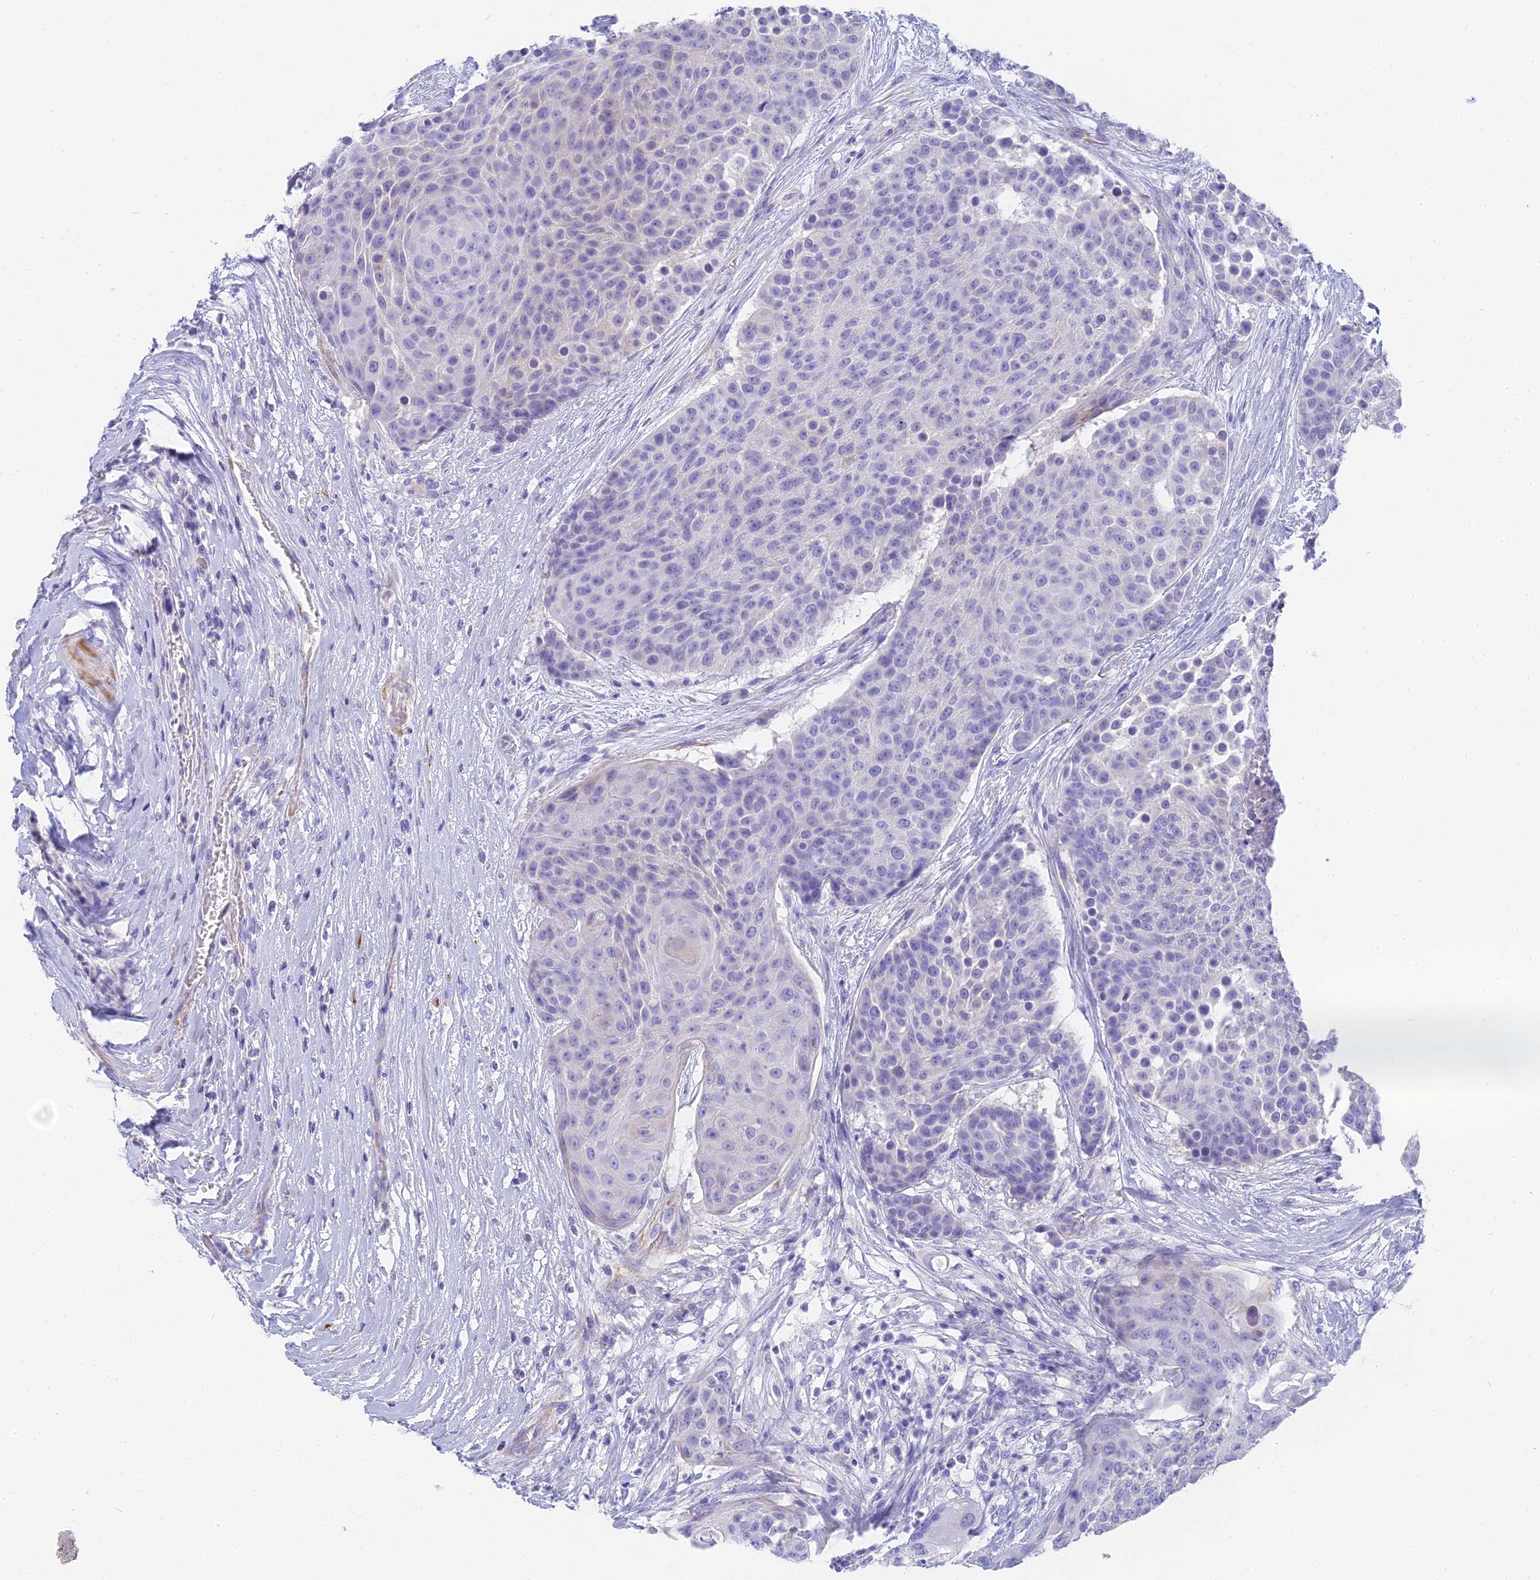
{"staining": {"intensity": "negative", "quantity": "none", "location": "none"}, "tissue": "urothelial cancer", "cell_type": "Tumor cells", "image_type": "cancer", "snomed": [{"axis": "morphology", "description": "Urothelial carcinoma, High grade"}, {"axis": "topography", "description": "Urinary bladder"}], "caption": "Immunohistochemistry (IHC) micrograph of neoplastic tissue: high-grade urothelial carcinoma stained with DAB (3,3'-diaminobenzidine) exhibits no significant protein staining in tumor cells. Brightfield microscopy of IHC stained with DAB (3,3'-diaminobenzidine) (brown) and hematoxylin (blue), captured at high magnification.", "gene": "SLC36A2", "patient": {"sex": "female", "age": 63}}